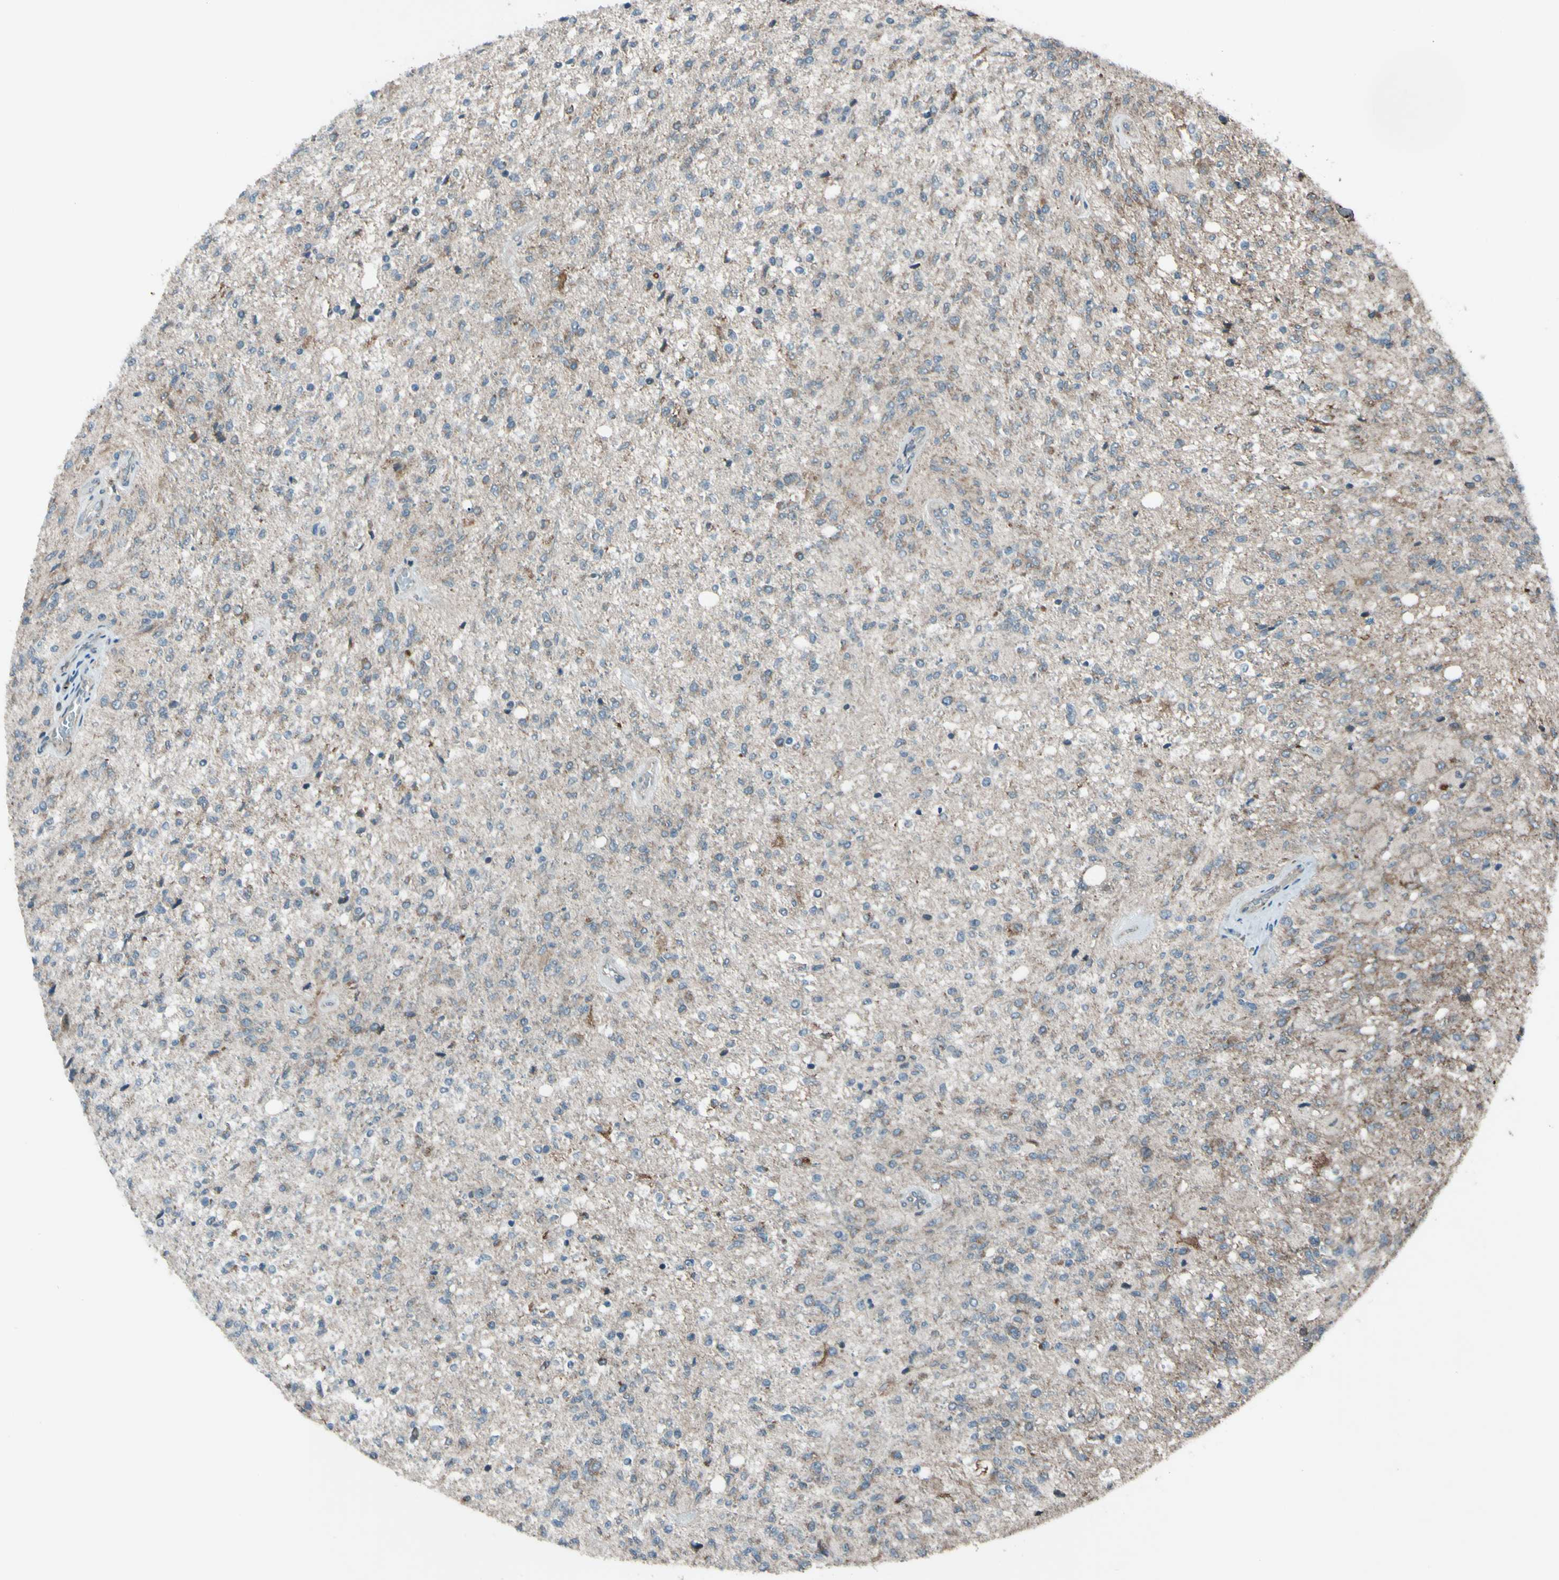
{"staining": {"intensity": "negative", "quantity": "none", "location": "none"}, "tissue": "glioma", "cell_type": "Tumor cells", "image_type": "cancer", "snomed": [{"axis": "morphology", "description": "Normal tissue, NOS"}, {"axis": "morphology", "description": "Glioma, malignant, High grade"}, {"axis": "topography", "description": "Cerebral cortex"}], "caption": "DAB (3,3'-diaminobenzidine) immunohistochemical staining of glioma demonstrates no significant positivity in tumor cells.", "gene": "ACOT8", "patient": {"sex": "male", "age": 77}}